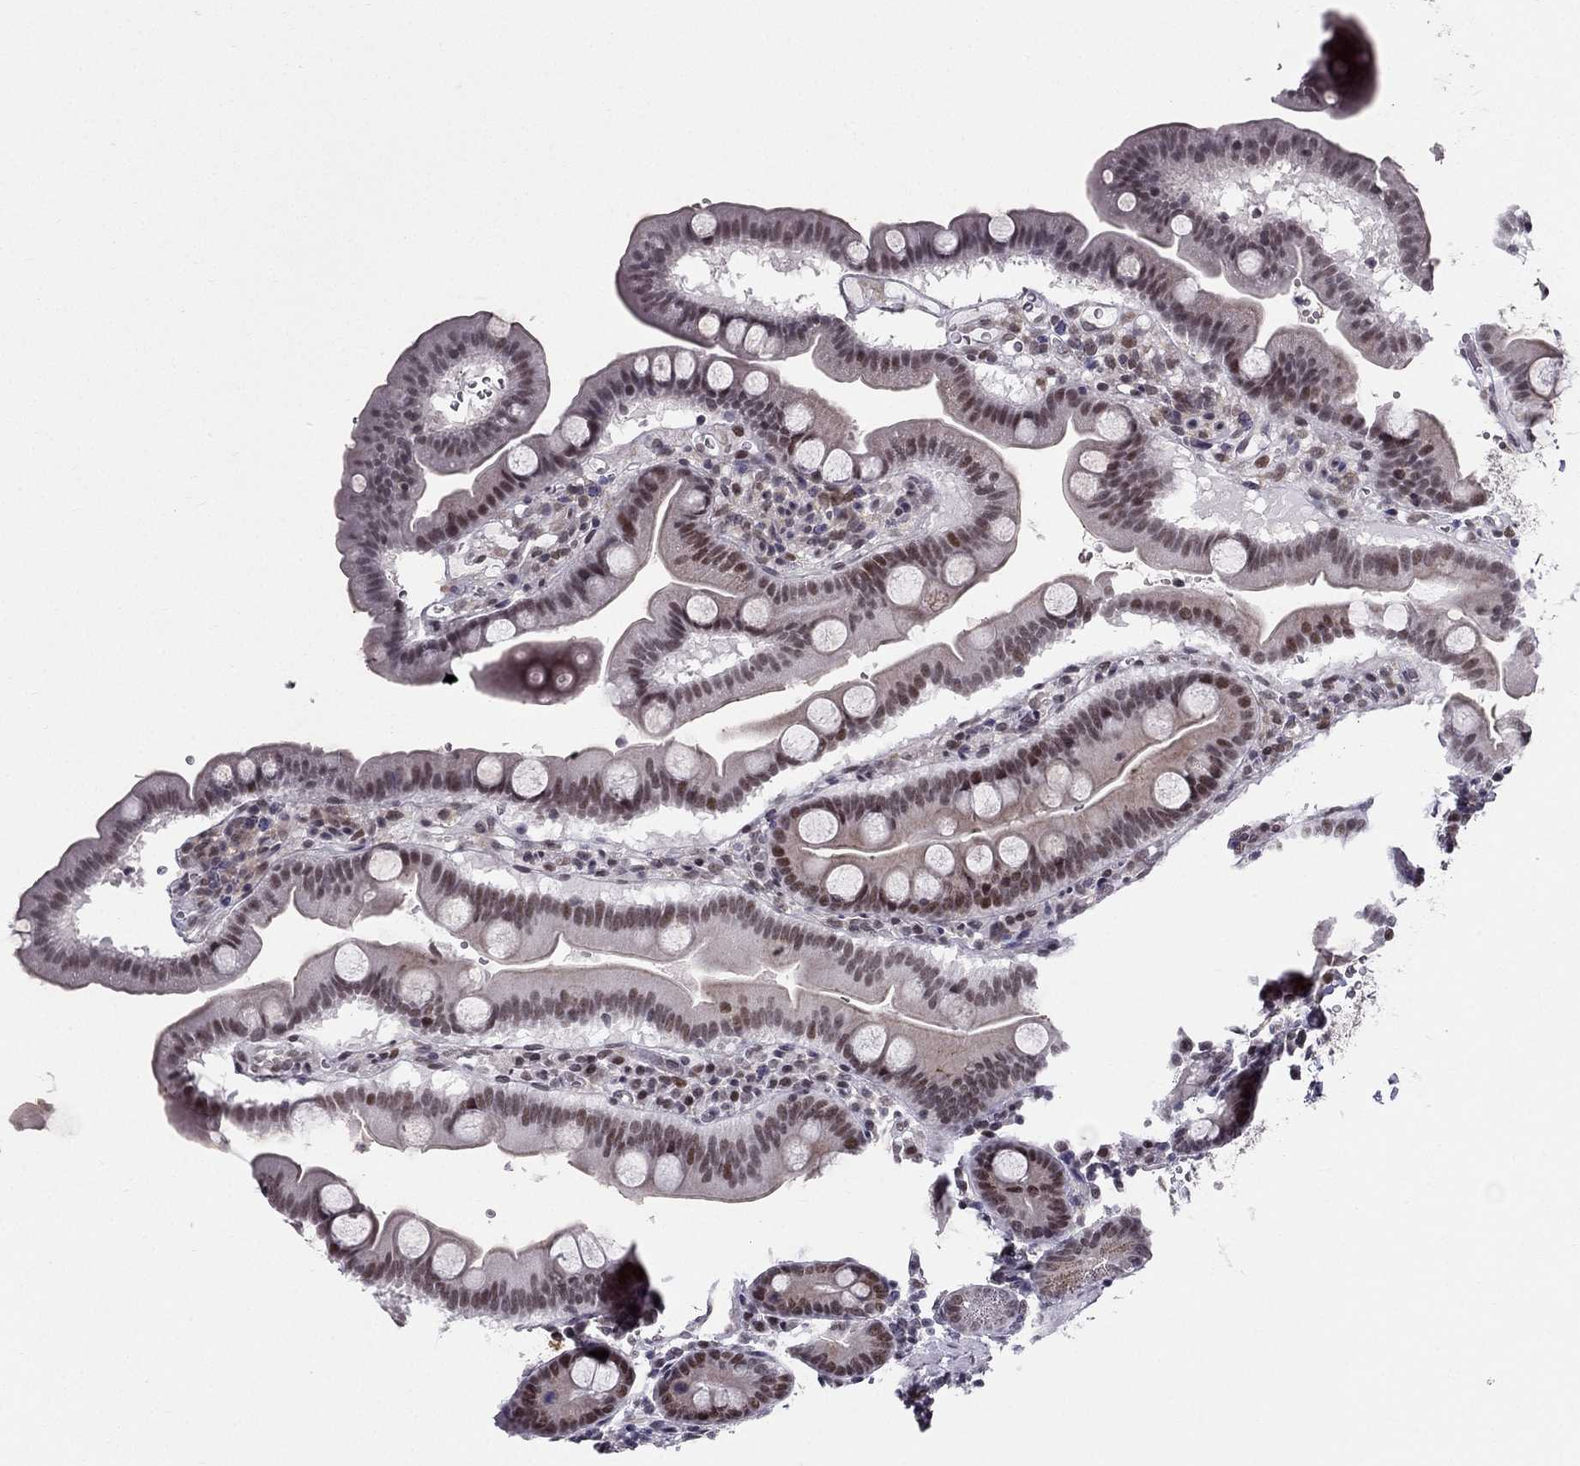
{"staining": {"intensity": "moderate", "quantity": "<25%", "location": "nuclear"}, "tissue": "duodenum", "cell_type": "Glandular cells", "image_type": "normal", "snomed": [{"axis": "morphology", "description": "Normal tissue, NOS"}, {"axis": "topography", "description": "Duodenum"}], "caption": "Immunohistochemistry (IHC) (DAB (3,3'-diaminobenzidine)) staining of benign human duodenum shows moderate nuclear protein positivity in about <25% of glandular cells. Nuclei are stained in blue.", "gene": "RPRD2", "patient": {"sex": "male", "age": 59}}